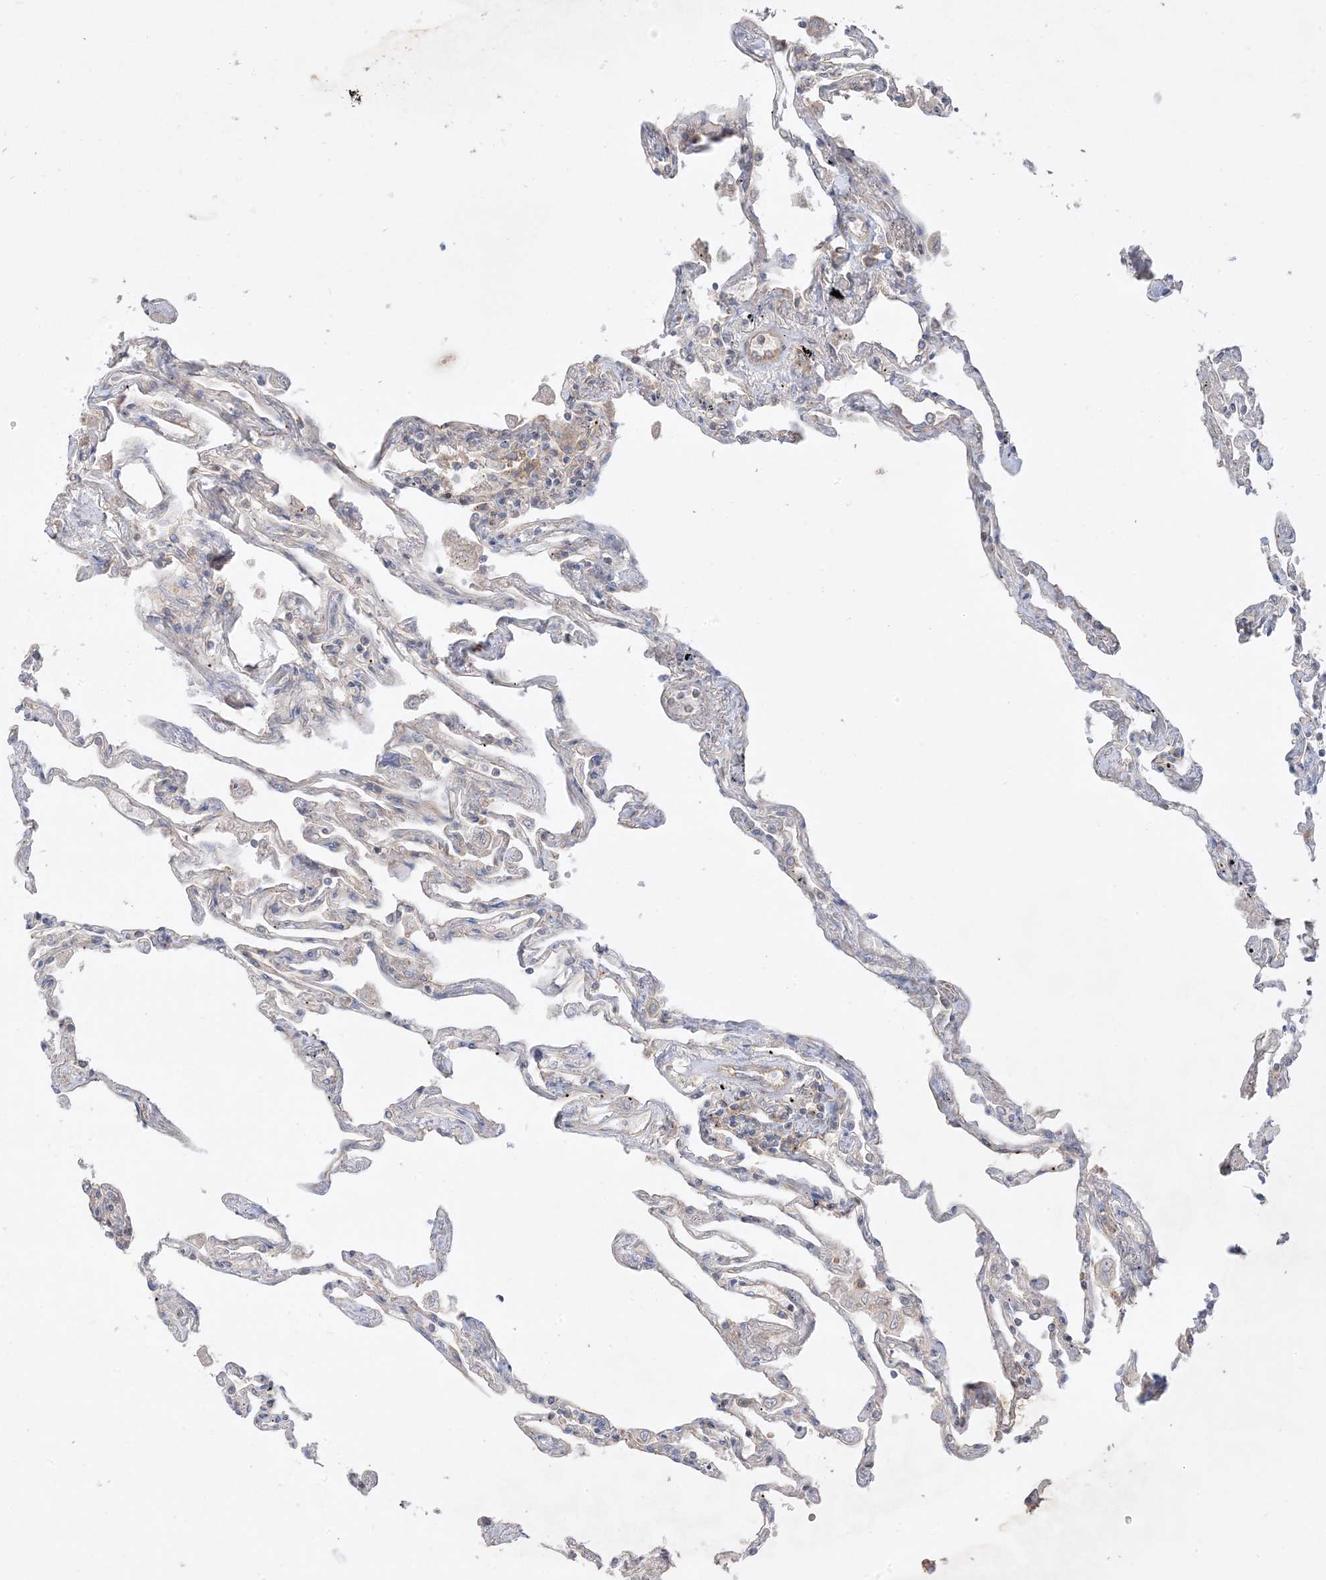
{"staining": {"intensity": "weak", "quantity": "25%-75%", "location": "cytoplasmic/membranous"}, "tissue": "lung", "cell_type": "Alveolar cells", "image_type": "normal", "snomed": [{"axis": "morphology", "description": "Normal tissue, NOS"}, {"axis": "topography", "description": "Lung"}], "caption": "Protein analysis of benign lung reveals weak cytoplasmic/membranous expression in approximately 25%-75% of alveolar cells.", "gene": "AARS2", "patient": {"sex": "female", "age": 67}}